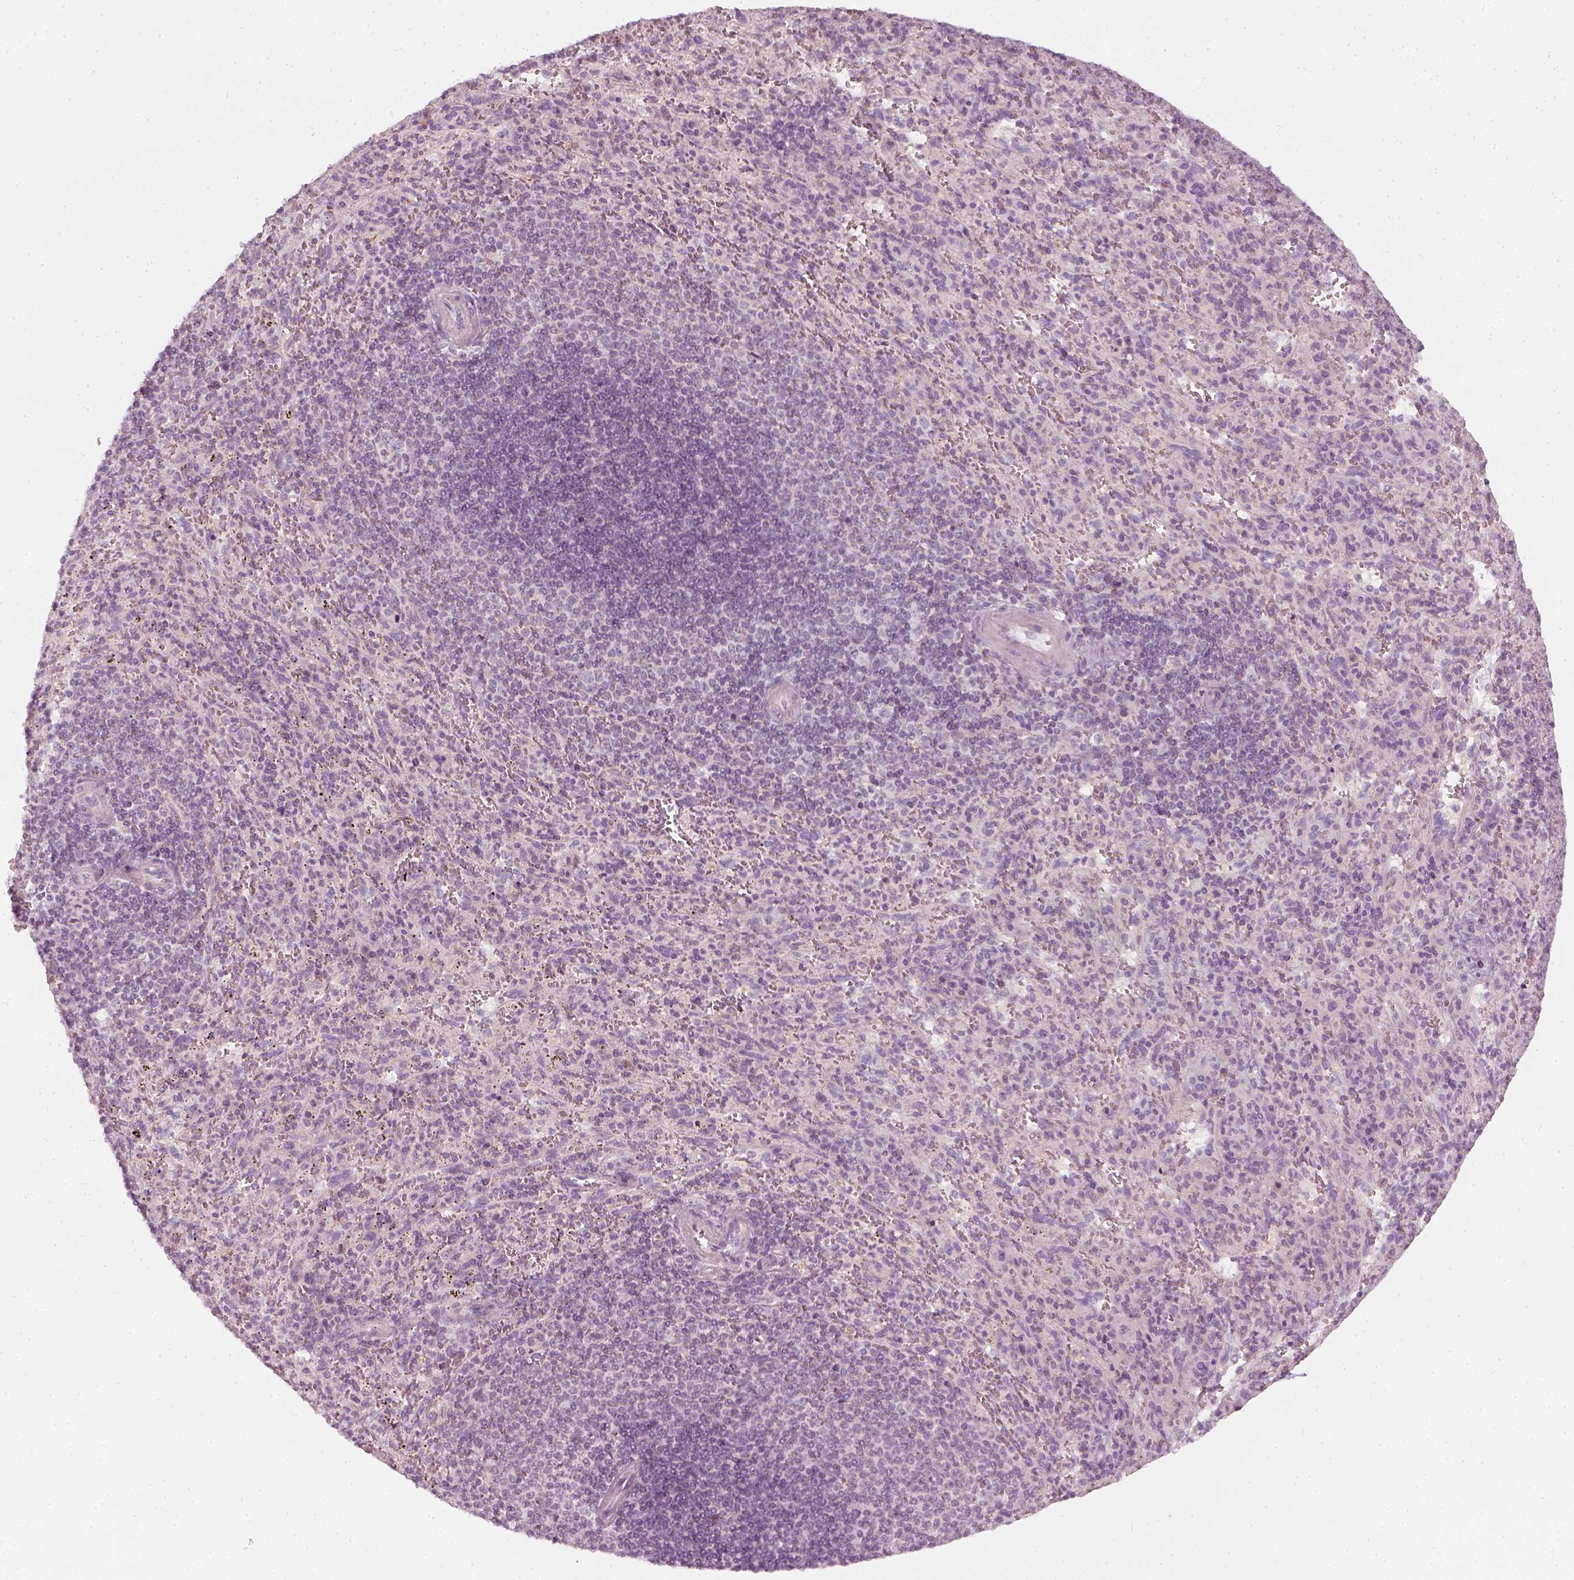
{"staining": {"intensity": "negative", "quantity": "none", "location": "none"}, "tissue": "spleen", "cell_type": "Cells in red pulp", "image_type": "normal", "snomed": [{"axis": "morphology", "description": "Normal tissue, NOS"}, {"axis": "topography", "description": "Spleen"}], "caption": "Image shows no protein expression in cells in red pulp of normal spleen.", "gene": "PRAME", "patient": {"sex": "male", "age": 57}}